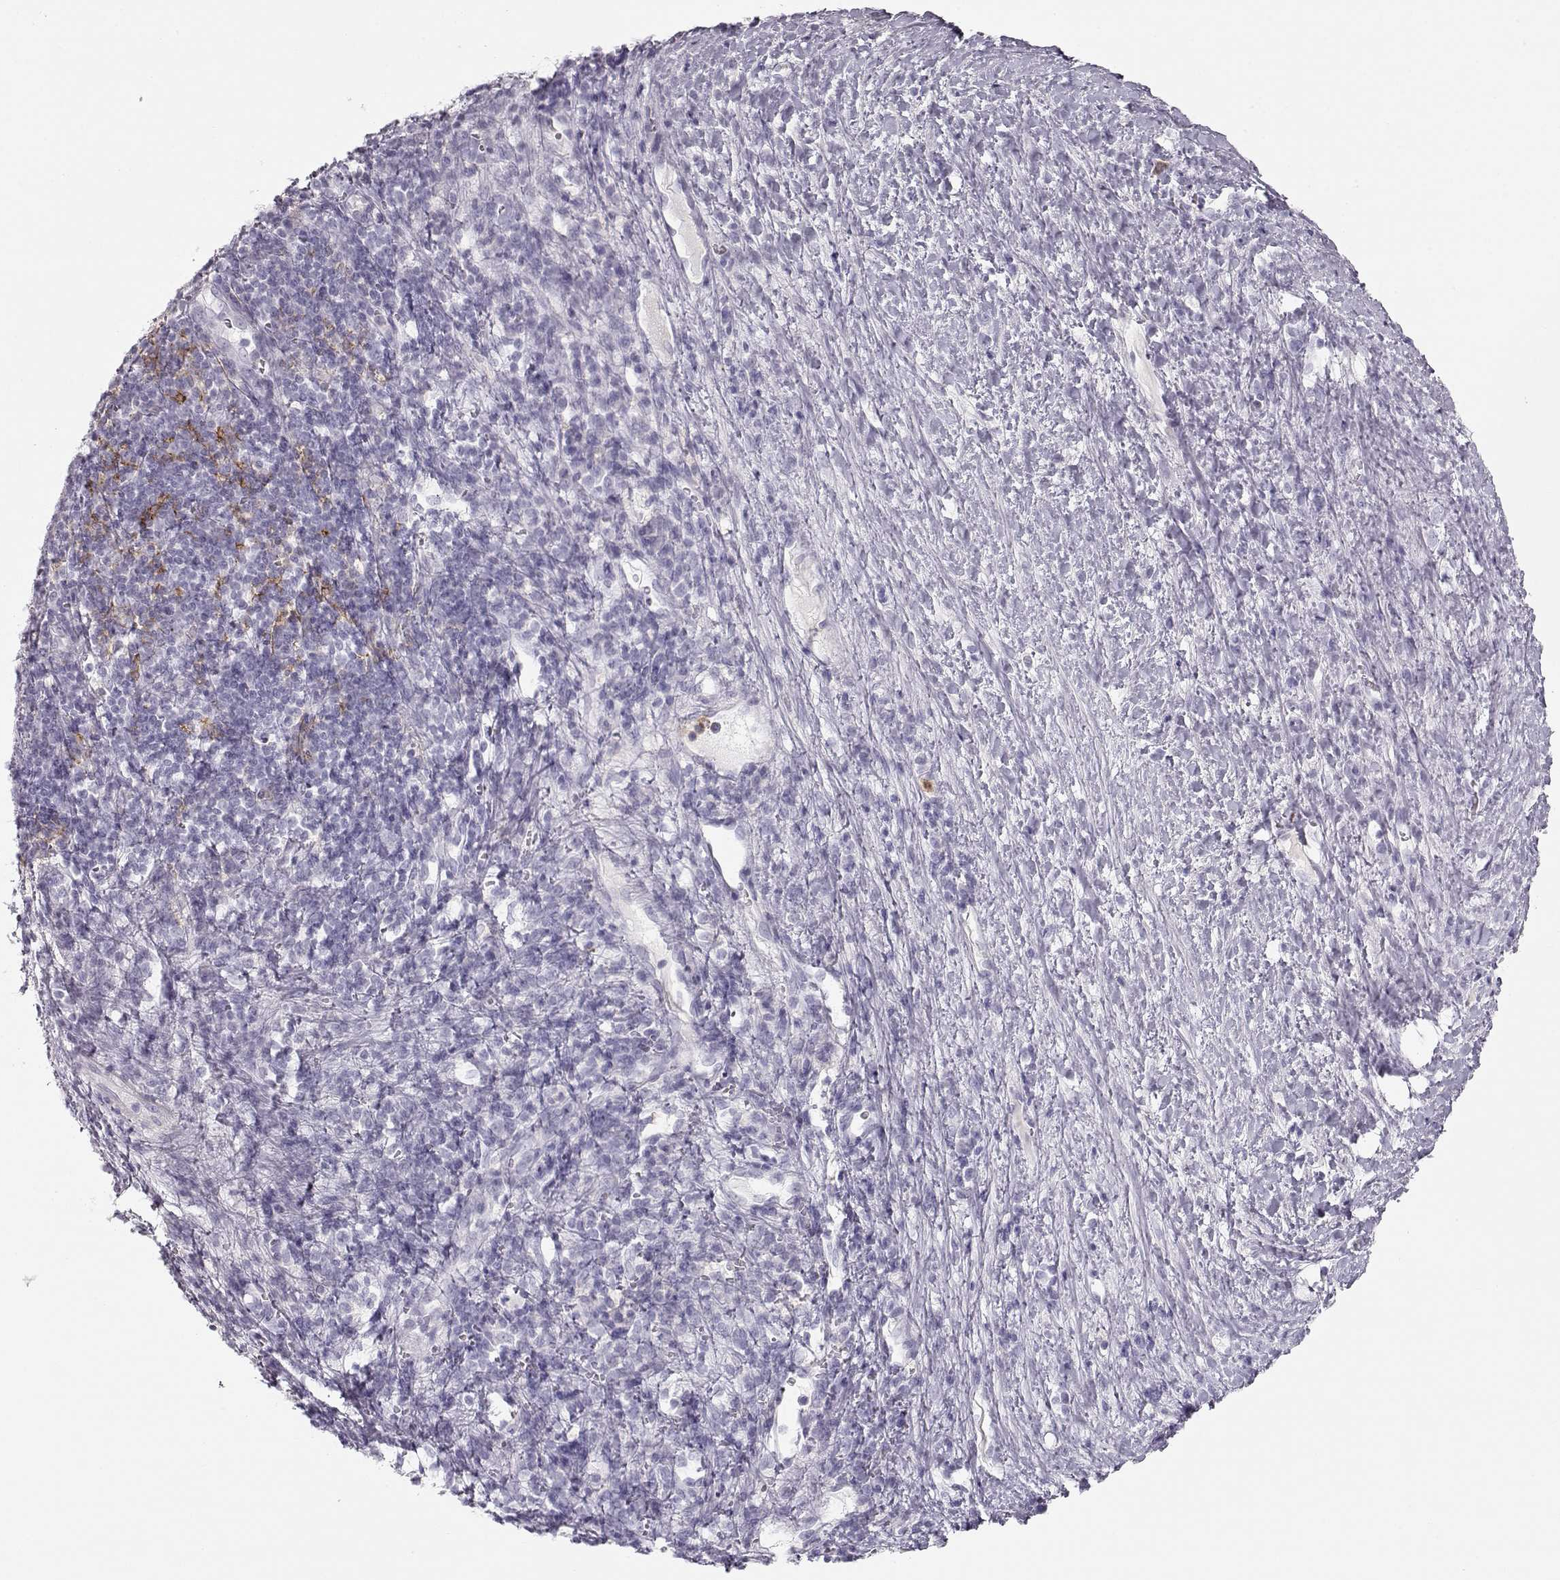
{"staining": {"intensity": "negative", "quantity": "none", "location": "none"}, "tissue": "liver cancer", "cell_type": "Tumor cells", "image_type": "cancer", "snomed": [{"axis": "morphology", "description": "Carcinoma, Hepatocellular, NOS"}, {"axis": "topography", "description": "Liver"}], "caption": "Immunohistochemistry (IHC) histopathology image of liver cancer stained for a protein (brown), which demonstrates no expression in tumor cells.", "gene": "MIP", "patient": {"sex": "female", "age": 60}}